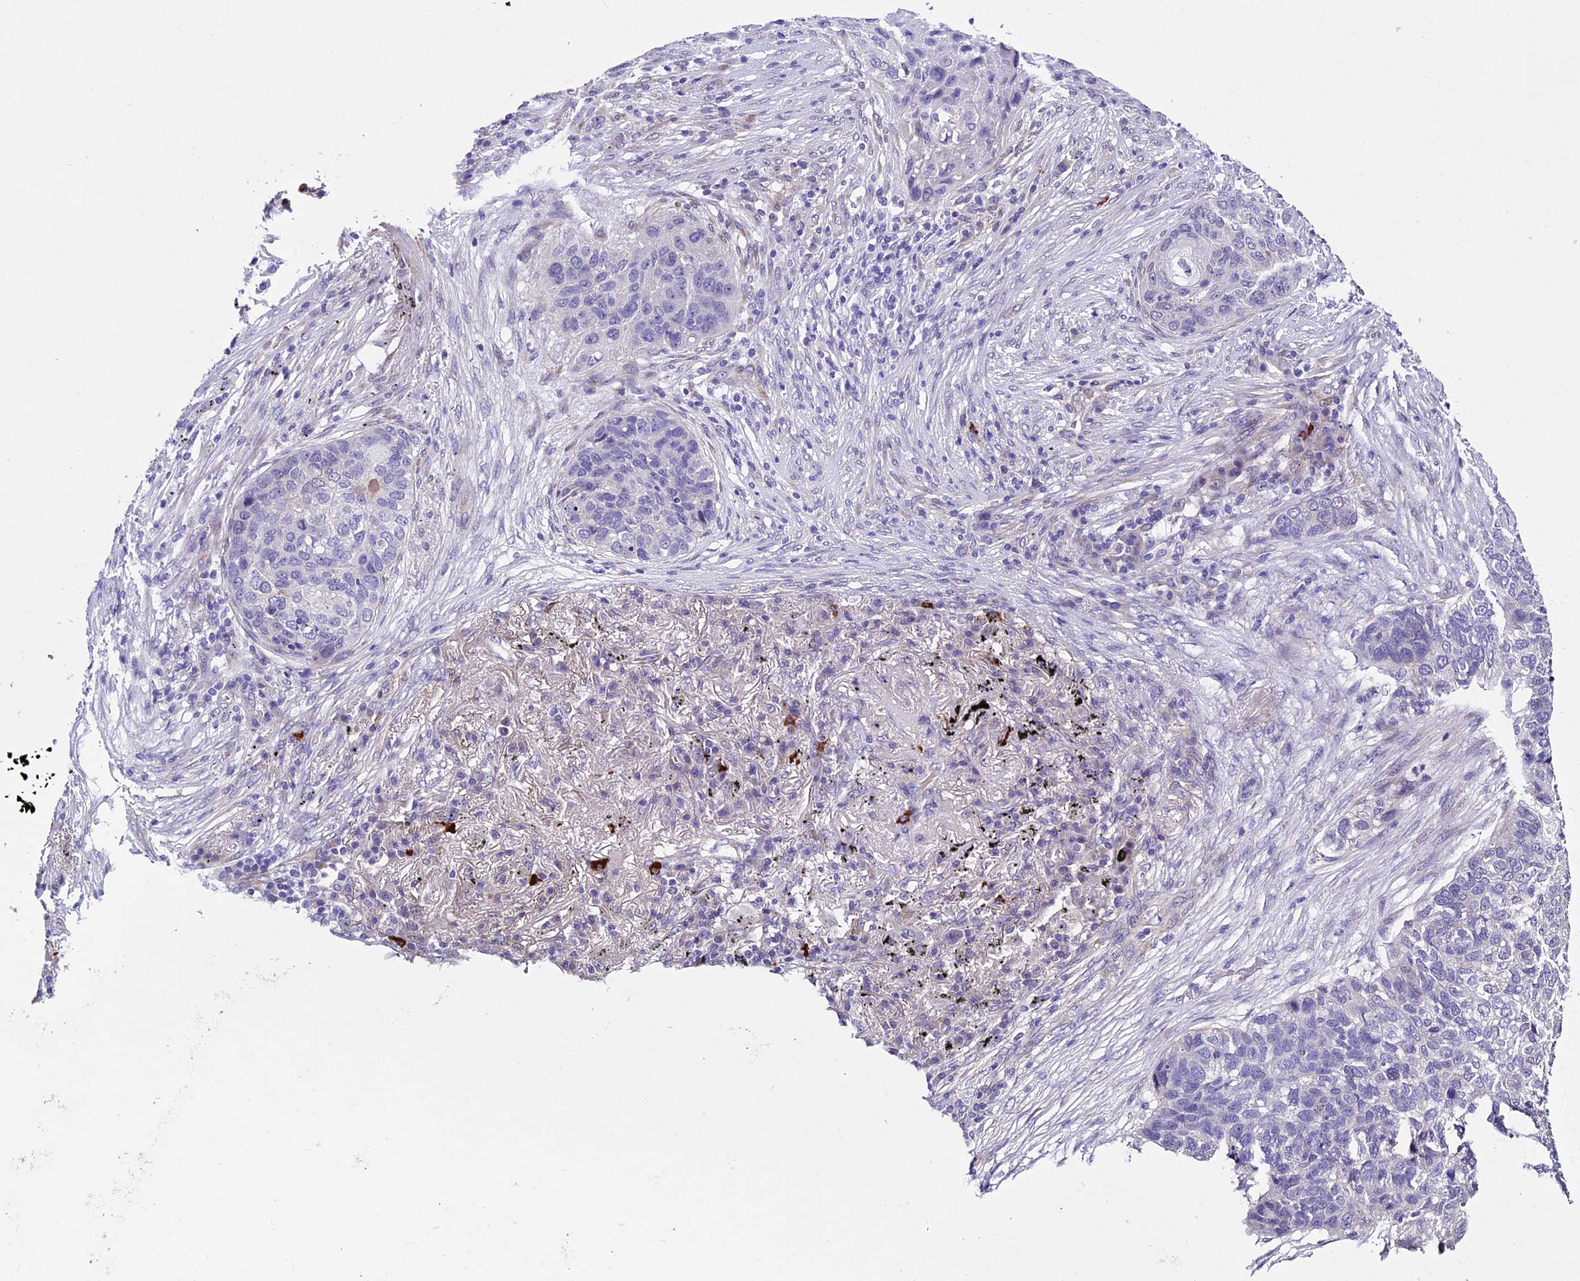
{"staining": {"intensity": "negative", "quantity": "none", "location": "none"}, "tissue": "lung cancer", "cell_type": "Tumor cells", "image_type": "cancer", "snomed": [{"axis": "morphology", "description": "Squamous cell carcinoma, NOS"}, {"axis": "topography", "description": "Lung"}], "caption": "The image demonstrates no significant positivity in tumor cells of lung cancer (squamous cell carcinoma).", "gene": "TMEM171", "patient": {"sex": "female", "age": 63}}